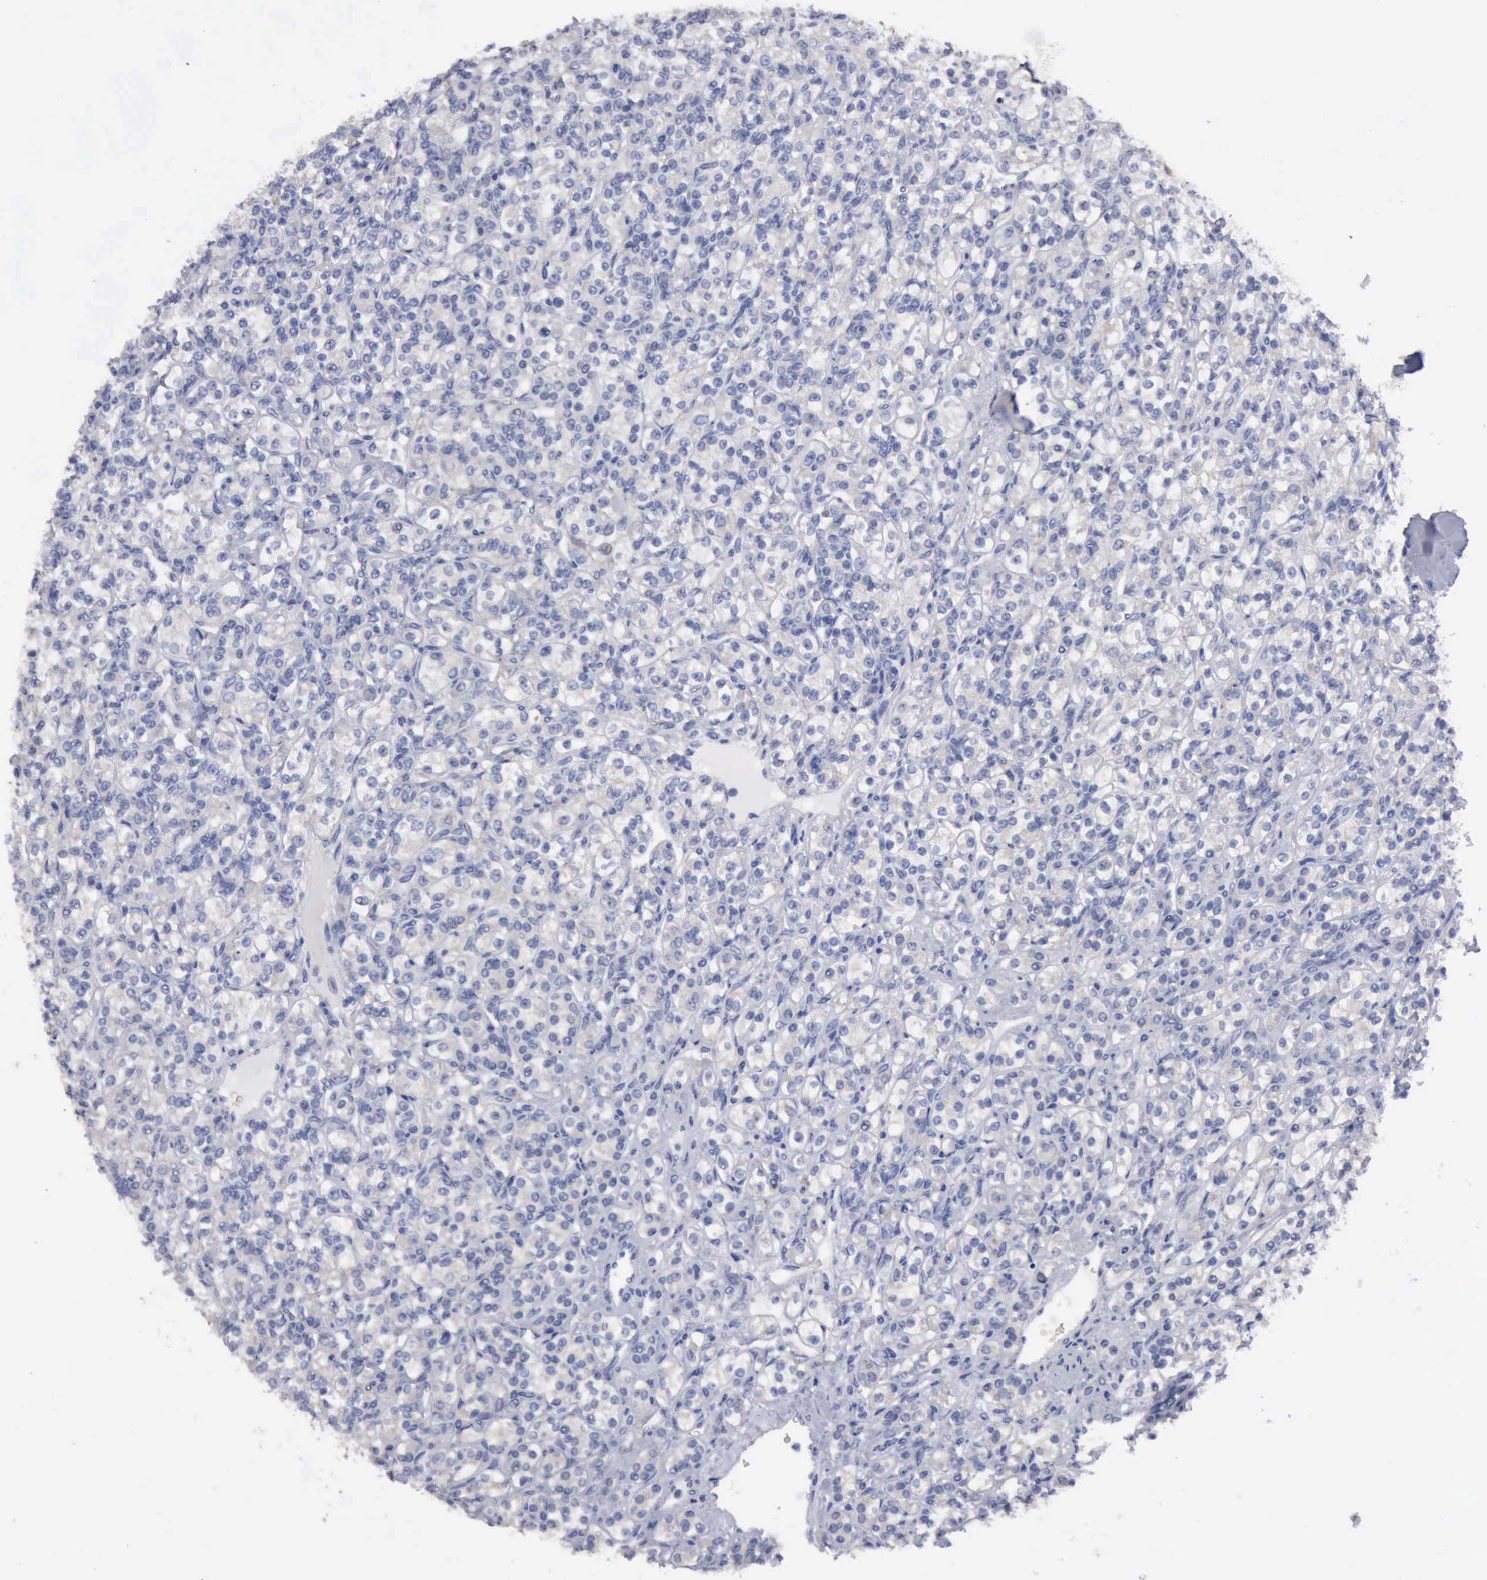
{"staining": {"intensity": "weak", "quantity": "<25%", "location": "cytoplasmic/membranous"}, "tissue": "renal cancer", "cell_type": "Tumor cells", "image_type": "cancer", "snomed": [{"axis": "morphology", "description": "Adenocarcinoma, NOS"}, {"axis": "topography", "description": "Kidney"}], "caption": "Immunohistochemistry of human adenocarcinoma (renal) demonstrates no positivity in tumor cells.", "gene": "TXLNG", "patient": {"sex": "male", "age": 77}}